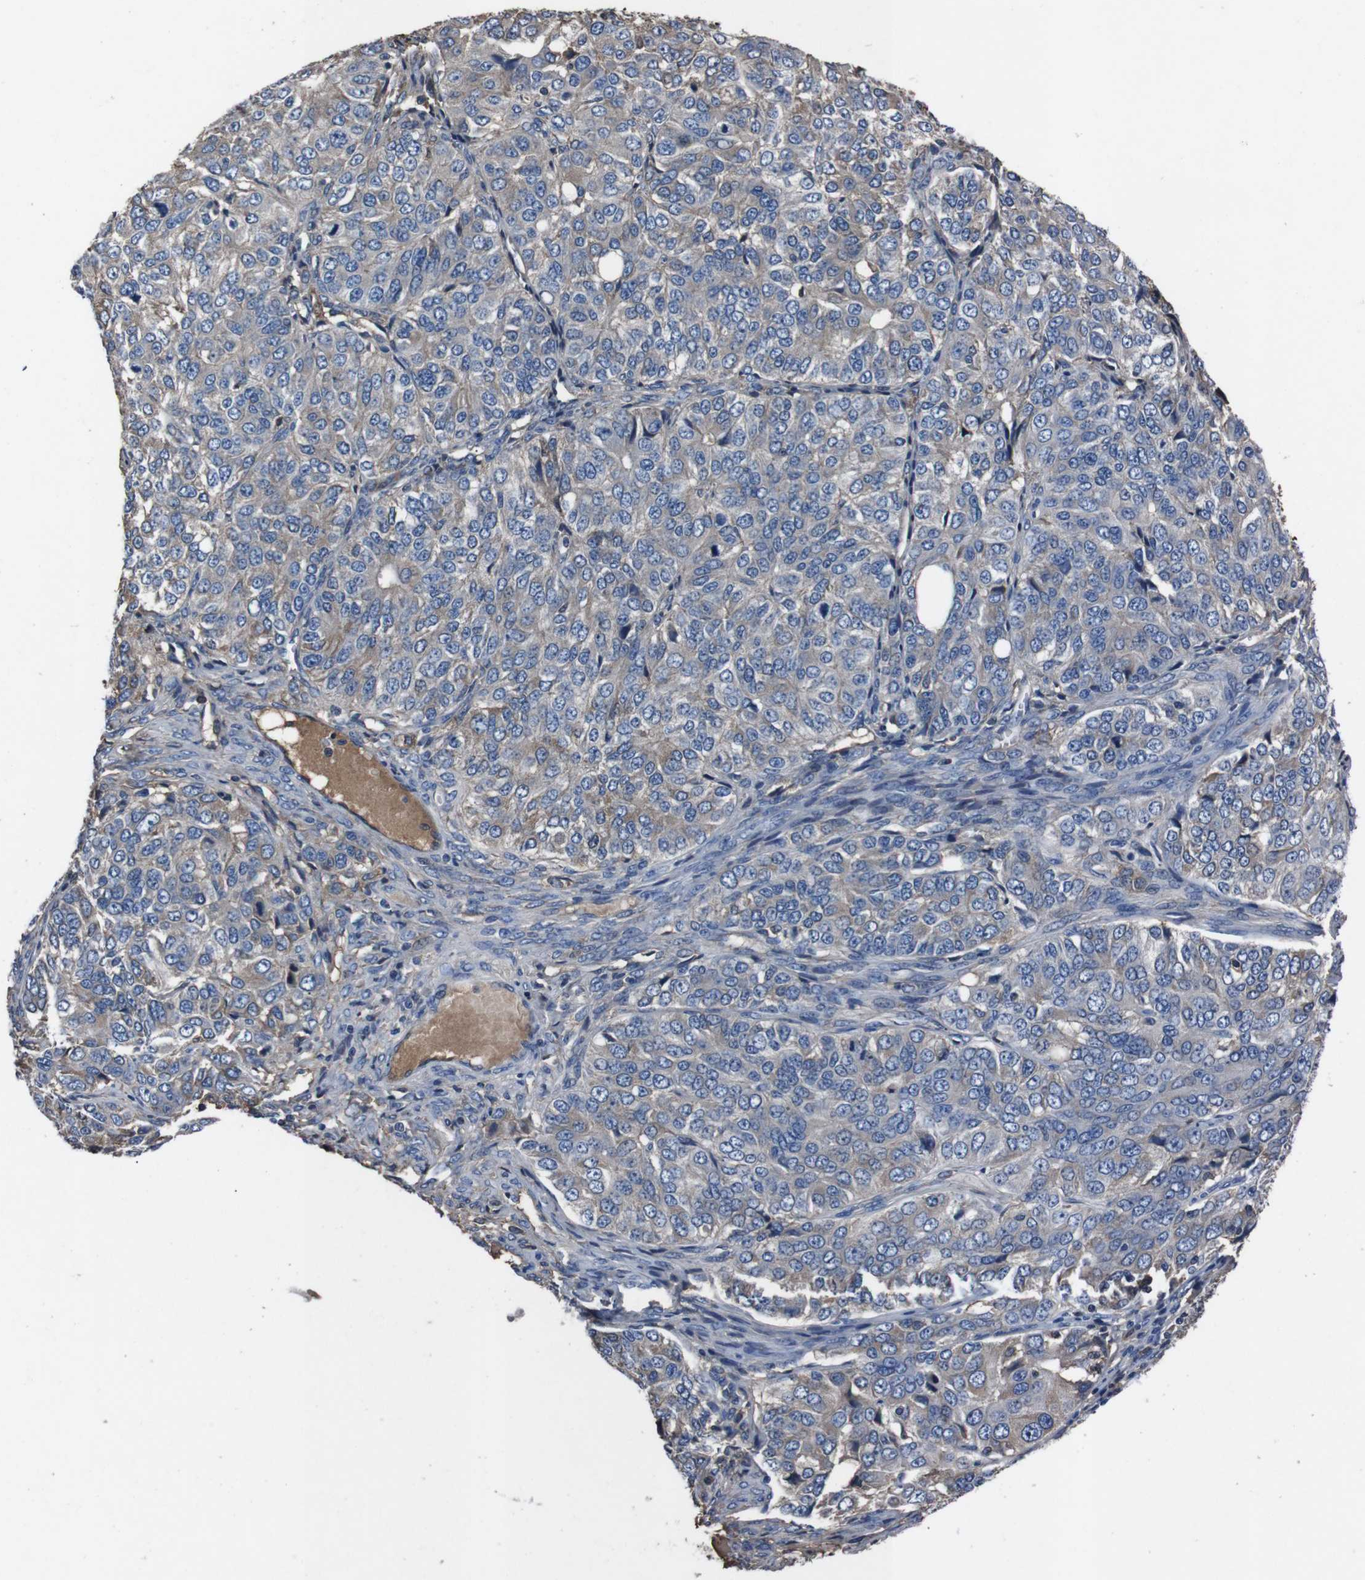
{"staining": {"intensity": "weak", "quantity": ">75%", "location": "cytoplasmic/membranous"}, "tissue": "ovarian cancer", "cell_type": "Tumor cells", "image_type": "cancer", "snomed": [{"axis": "morphology", "description": "Carcinoma, endometroid"}, {"axis": "topography", "description": "Ovary"}], "caption": "IHC histopathology image of neoplastic tissue: human endometroid carcinoma (ovarian) stained using IHC displays low levels of weak protein expression localized specifically in the cytoplasmic/membranous of tumor cells, appearing as a cytoplasmic/membranous brown color.", "gene": "LEP", "patient": {"sex": "female", "age": 51}}